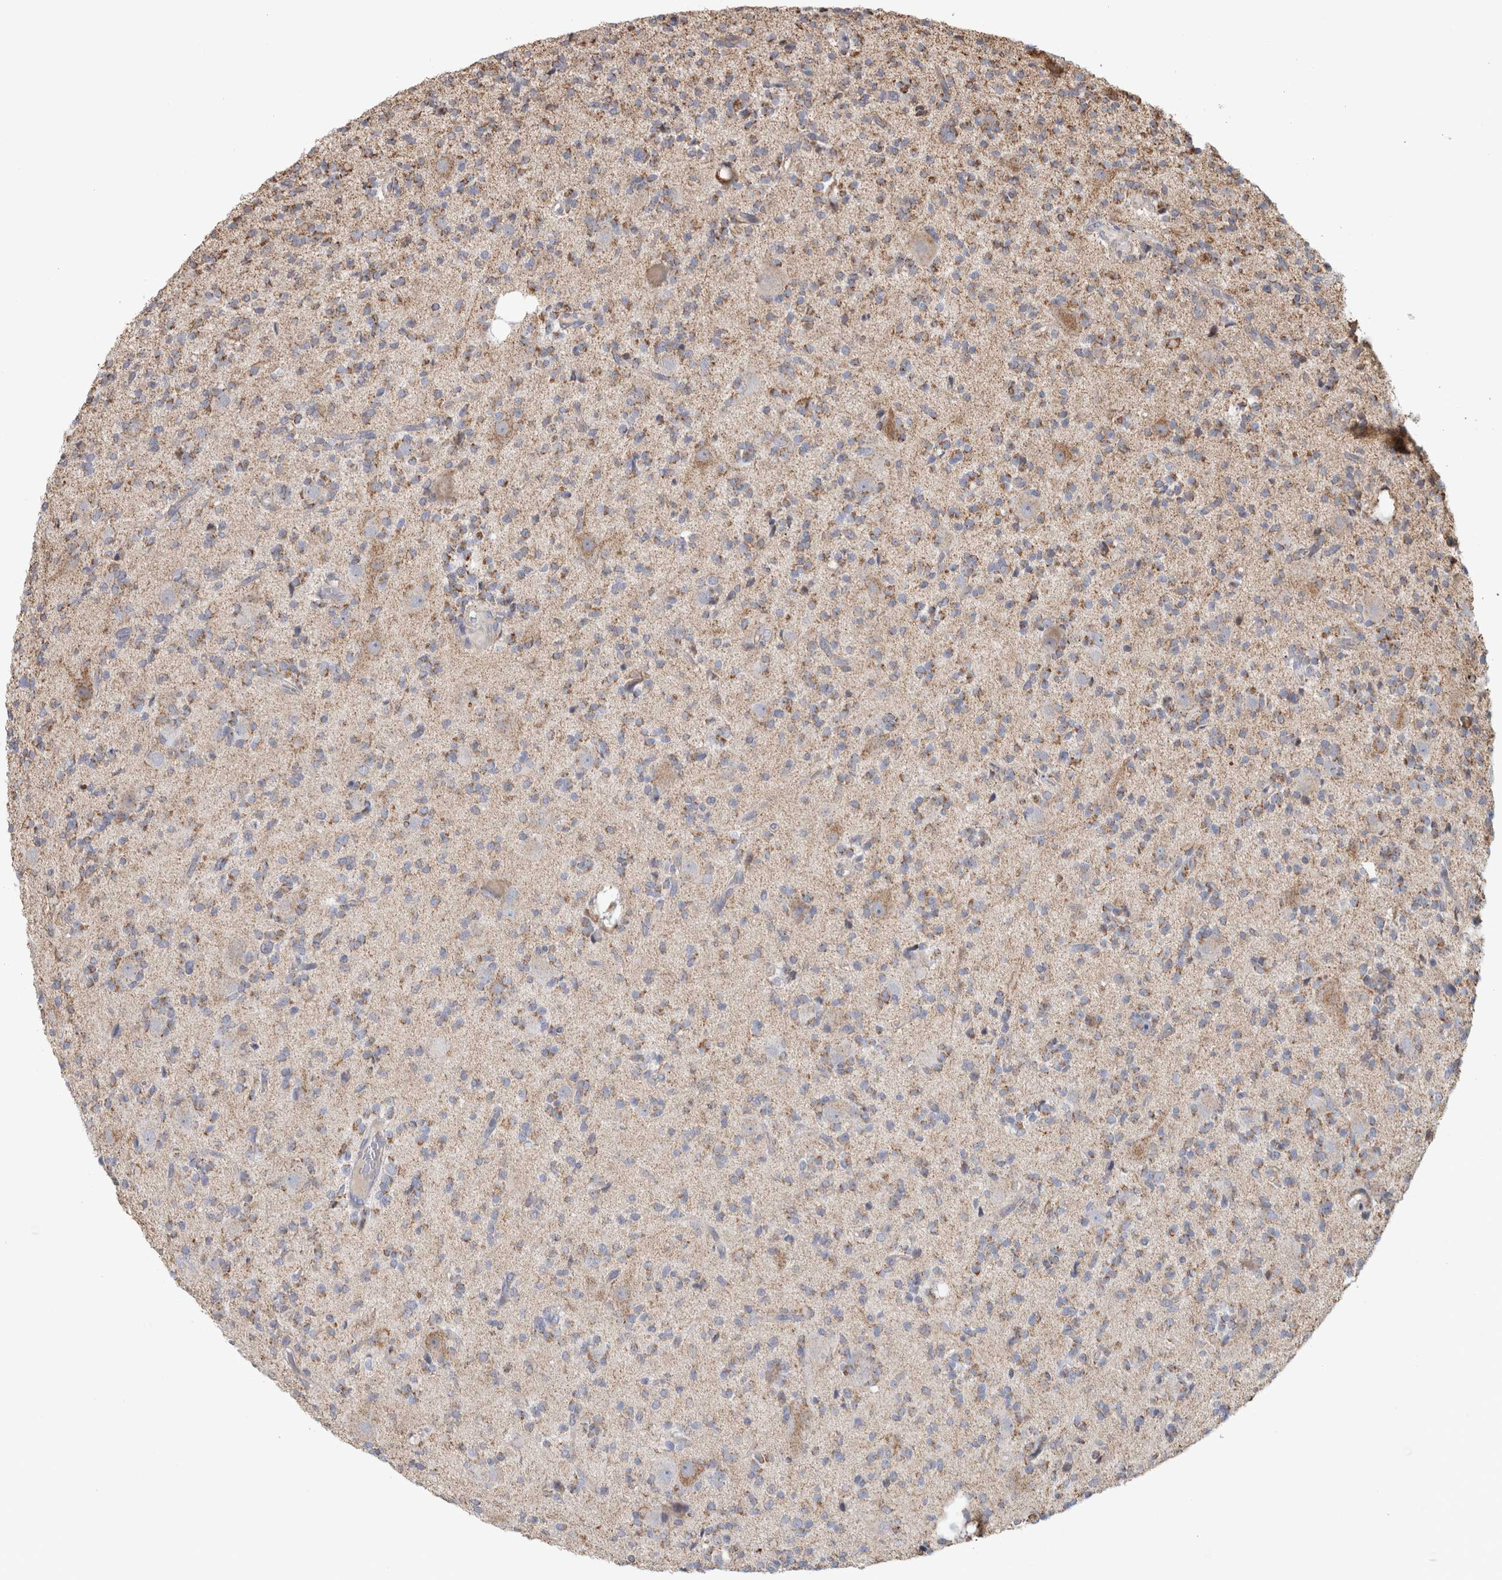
{"staining": {"intensity": "moderate", "quantity": "25%-75%", "location": "cytoplasmic/membranous"}, "tissue": "glioma", "cell_type": "Tumor cells", "image_type": "cancer", "snomed": [{"axis": "morphology", "description": "Glioma, malignant, High grade"}, {"axis": "topography", "description": "Brain"}], "caption": "Human glioma stained with a protein marker demonstrates moderate staining in tumor cells.", "gene": "ST8SIA1", "patient": {"sex": "male", "age": 34}}